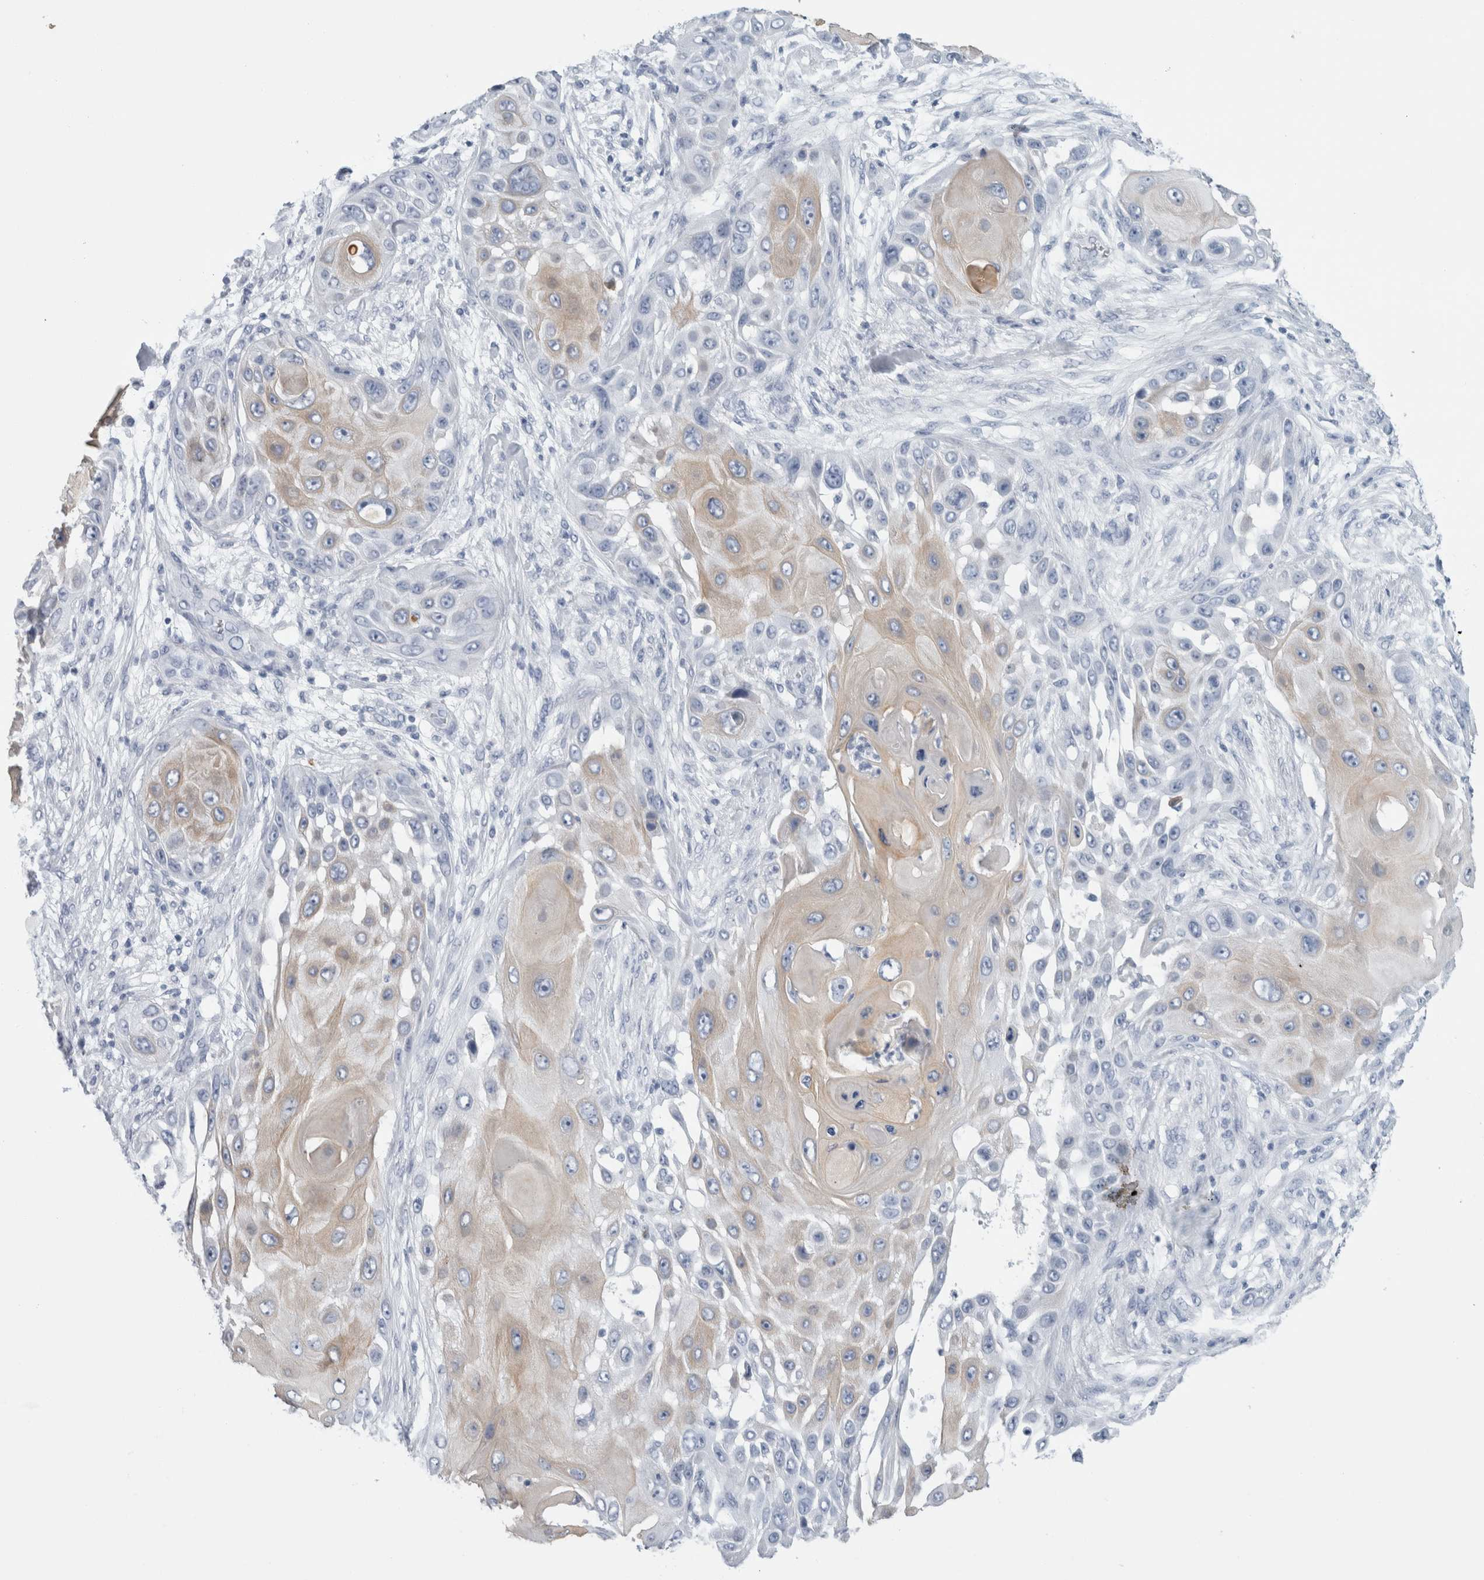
{"staining": {"intensity": "weak", "quantity": "<25%", "location": "cytoplasmic/membranous"}, "tissue": "skin cancer", "cell_type": "Tumor cells", "image_type": "cancer", "snomed": [{"axis": "morphology", "description": "Squamous cell carcinoma, NOS"}, {"axis": "topography", "description": "Skin"}], "caption": "IHC photomicrograph of neoplastic tissue: human skin cancer stained with DAB reveals no significant protein staining in tumor cells.", "gene": "RPH3AL", "patient": {"sex": "female", "age": 44}}